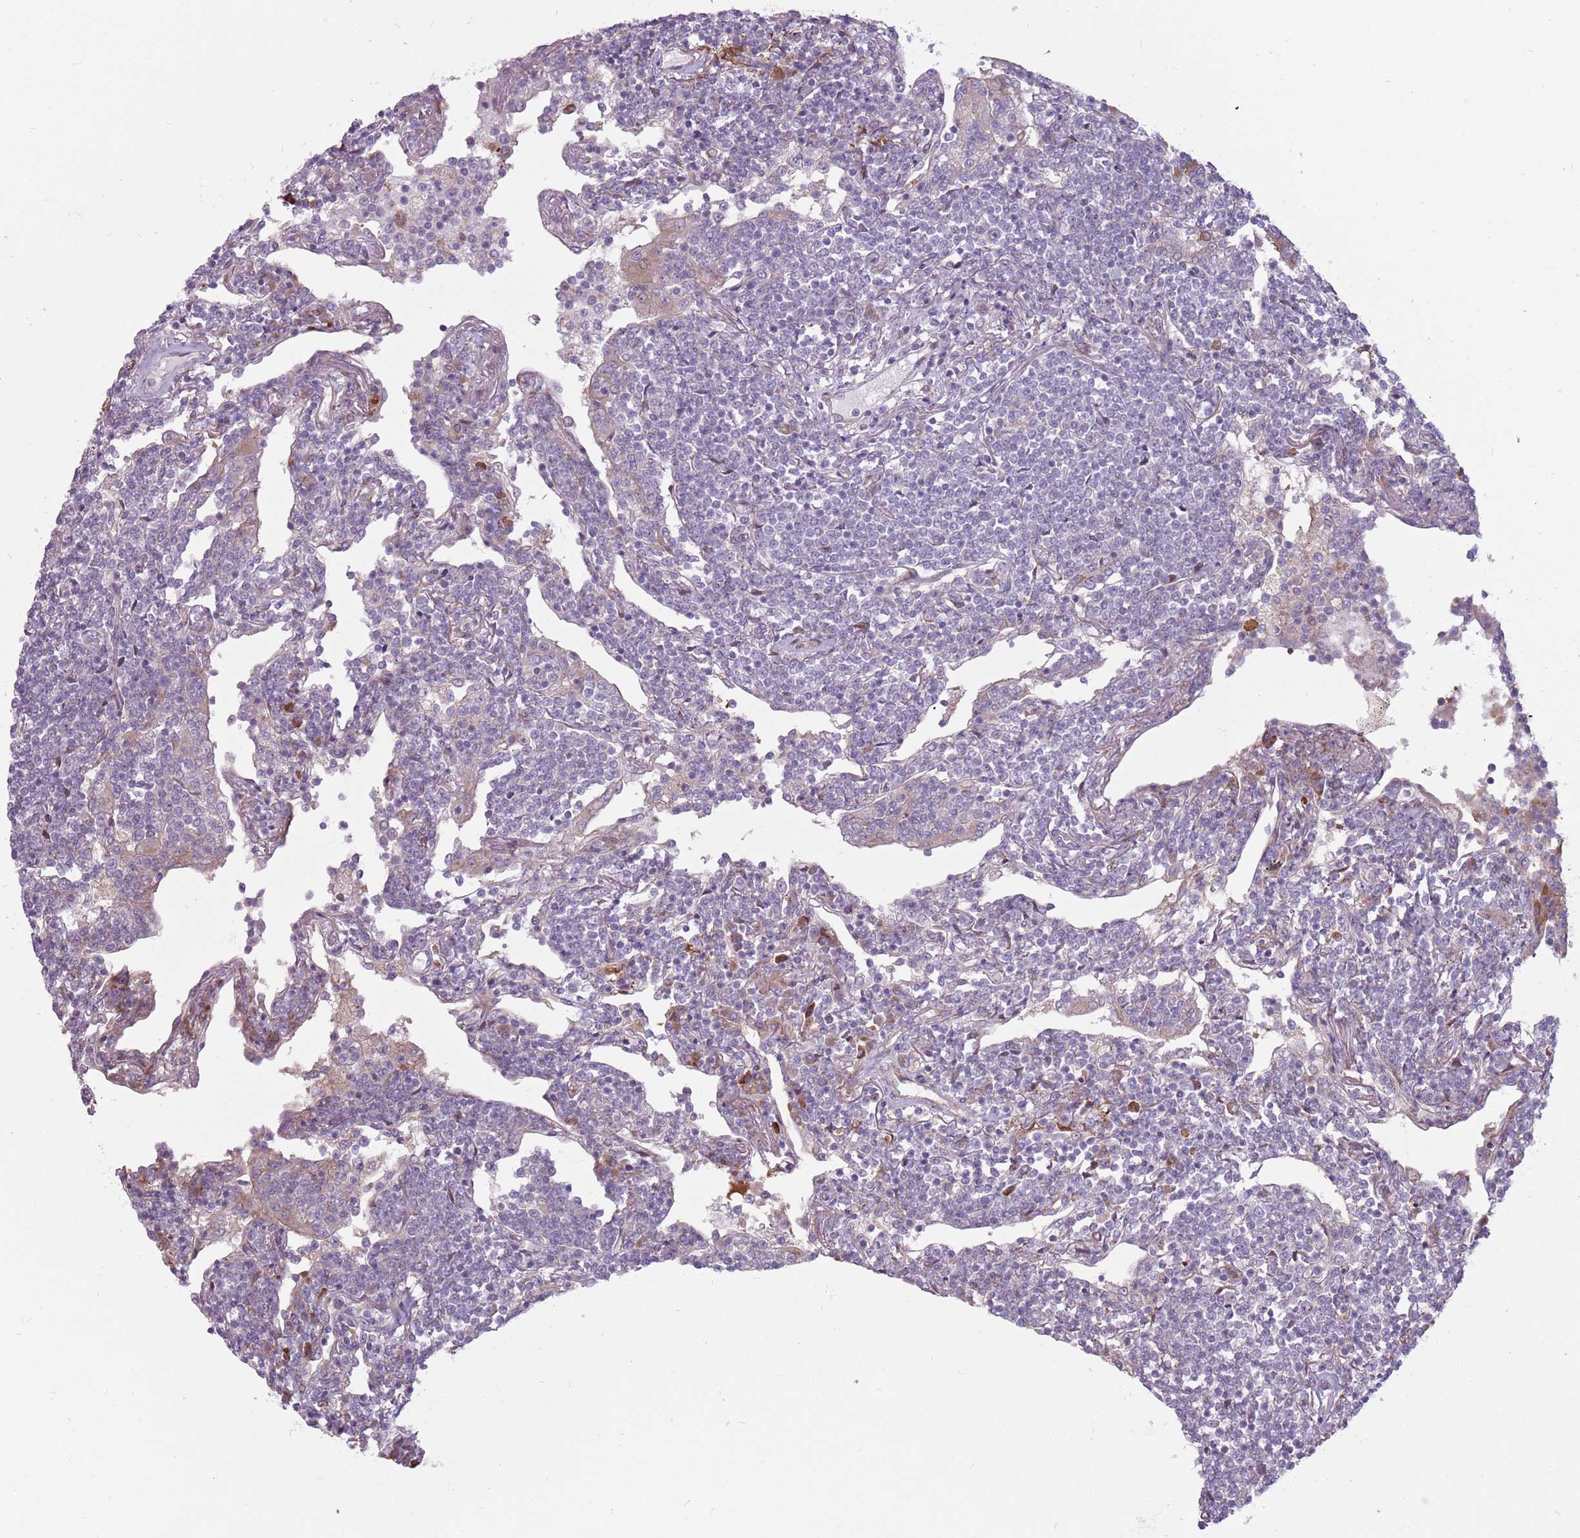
{"staining": {"intensity": "negative", "quantity": "none", "location": "none"}, "tissue": "lymphoma", "cell_type": "Tumor cells", "image_type": "cancer", "snomed": [{"axis": "morphology", "description": "Malignant lymphoma, non-Hodgkin's type, Low grade"}, {"axis": "topography", "description": "Lung"}], "caption": "Immunohistochemistry photomicrograph of human lymphoma stained for a protein (brown), which reveals no expression in tumor cells. (Stains: DAB immunohistochemistry with hematoxylin counter stain, Microscopy: brightfield microscopy at high magnification).", "gene": "CCDC150", "patient": {"sex": "female", "age": 71}}